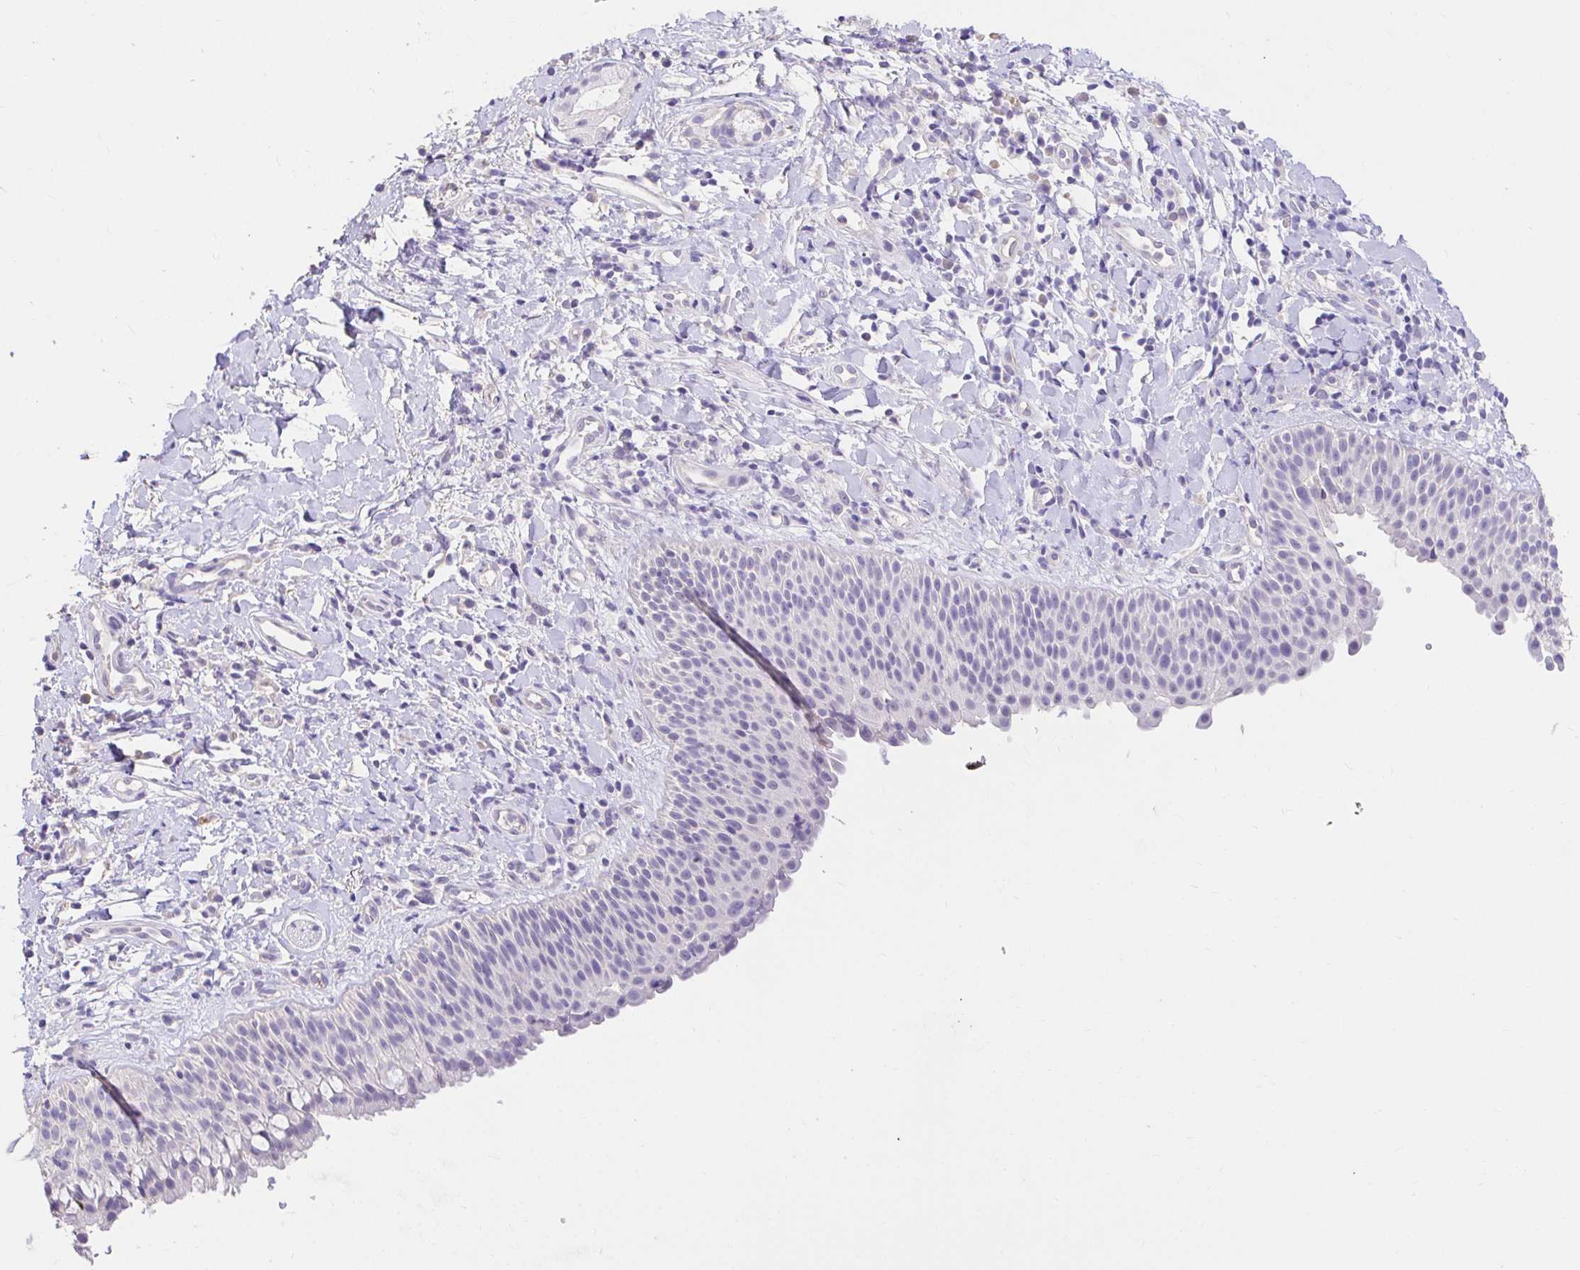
{"staining": {"intensity": "negative", "quantity": "none", "location": "none"}, "tissue": "nasopharynx", "cell_type": "Respiratory epithelial cells", "image_type": "normal", "snomed": [{"axis": "morphology", "description": "Normal tissue, NOS"}, {"axis": "morphology", "description": "Inflammation, NOS"}, {"axis": "topography", "description": "Nasopharynx"}], "caption": "Respiratory epithelial cells show no significant expression in benign nasopharynx.", "gene": "CDO1", "patient": {"sex": "male", "age": 54}}